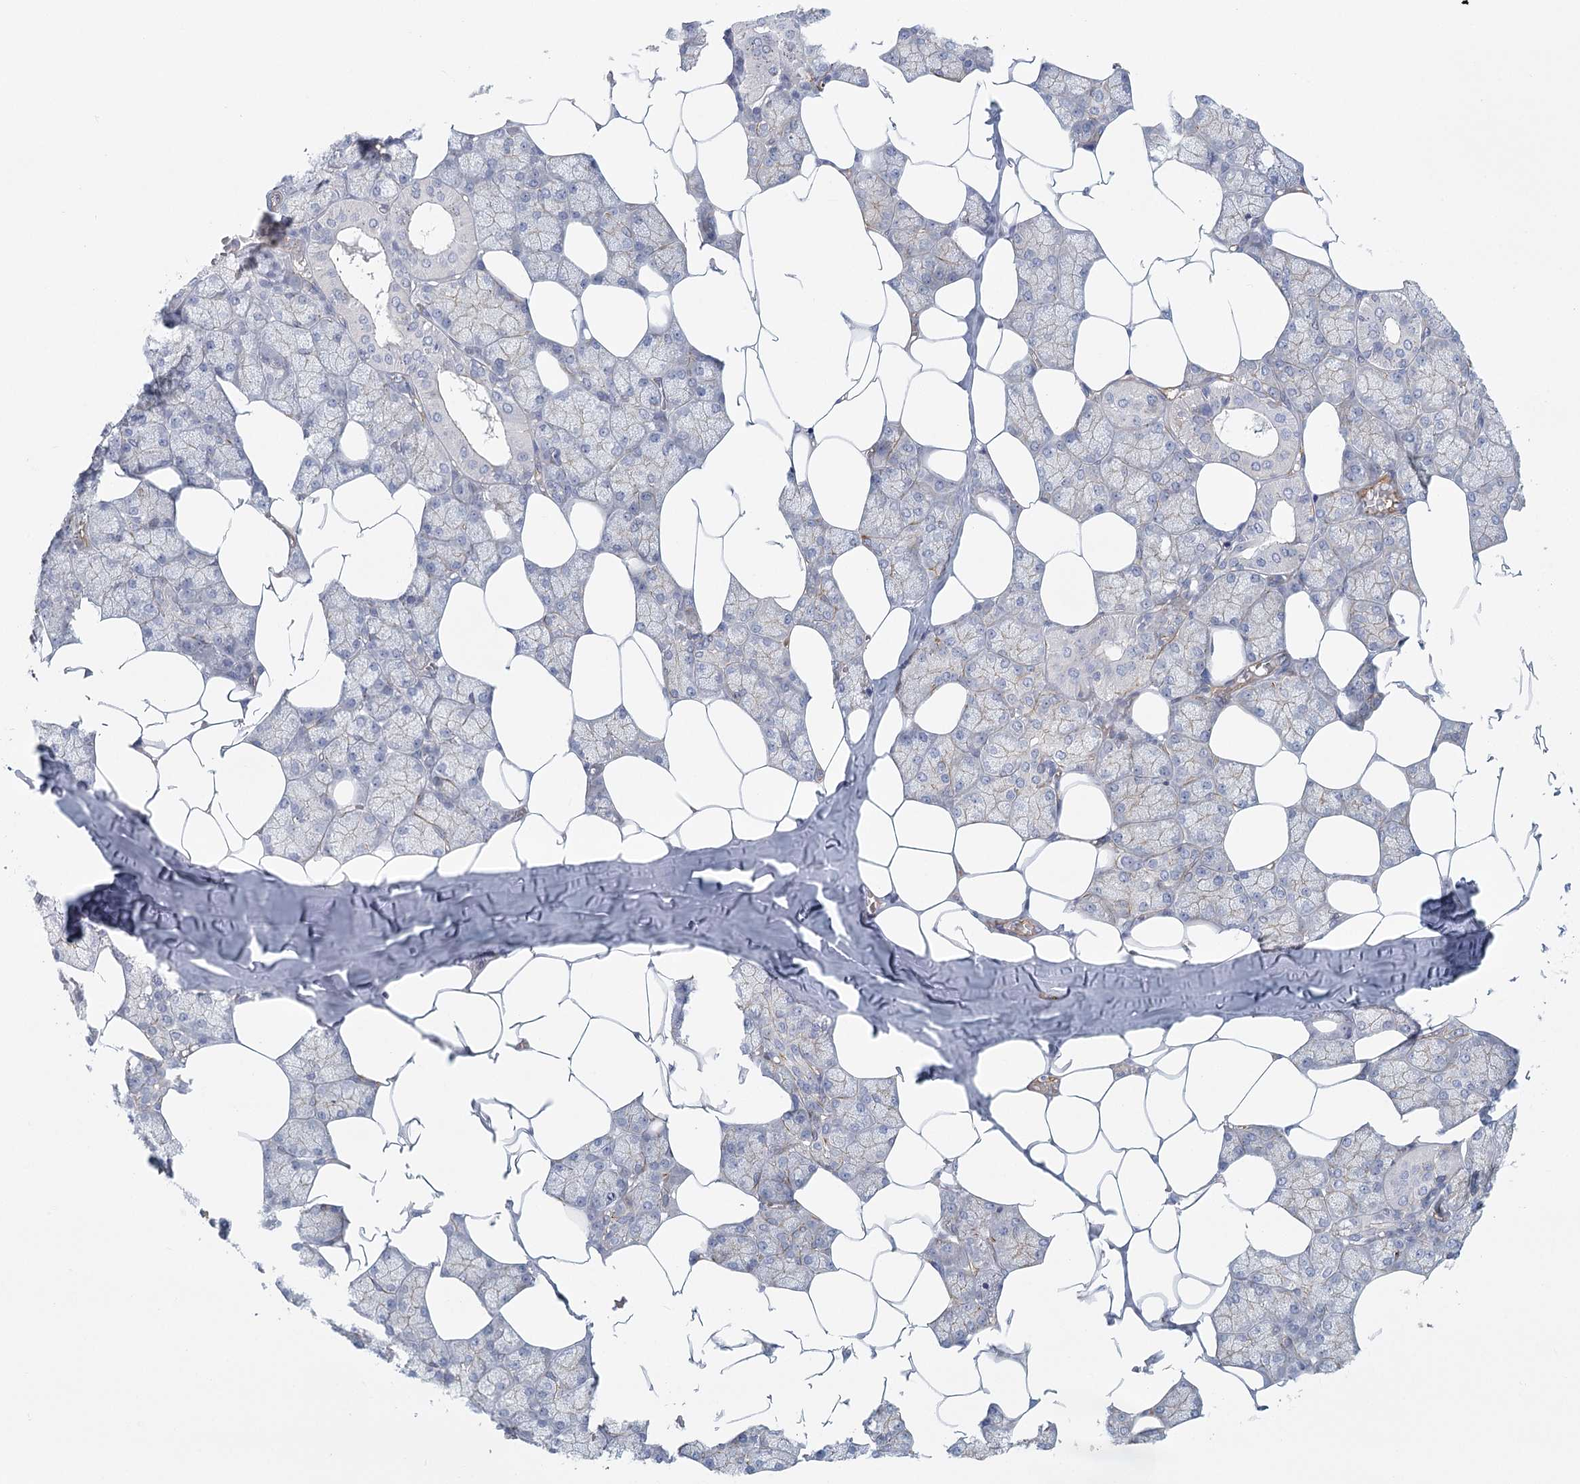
{"staining": {"intensity": "weak", "quantity": "25%-75%", "location": "cytoplasmic/membranous"}, "tissue": "salivary gland", "cell_type": "Glandular cells", "image_type": "normal", "snomed": [{"axis": "morphology", "description": "Normal tissue, NOS"}, {"axis": "topography", "description": "Salivary gland"}], "caption": "Immunohistochemical staining of normal salivary gland displays weak cytoplasmic/membranous protein positivity in about 25%-75% of glandular cells.", "gene": "IFT46", "patient": {"sex": "male", "age": 62}}